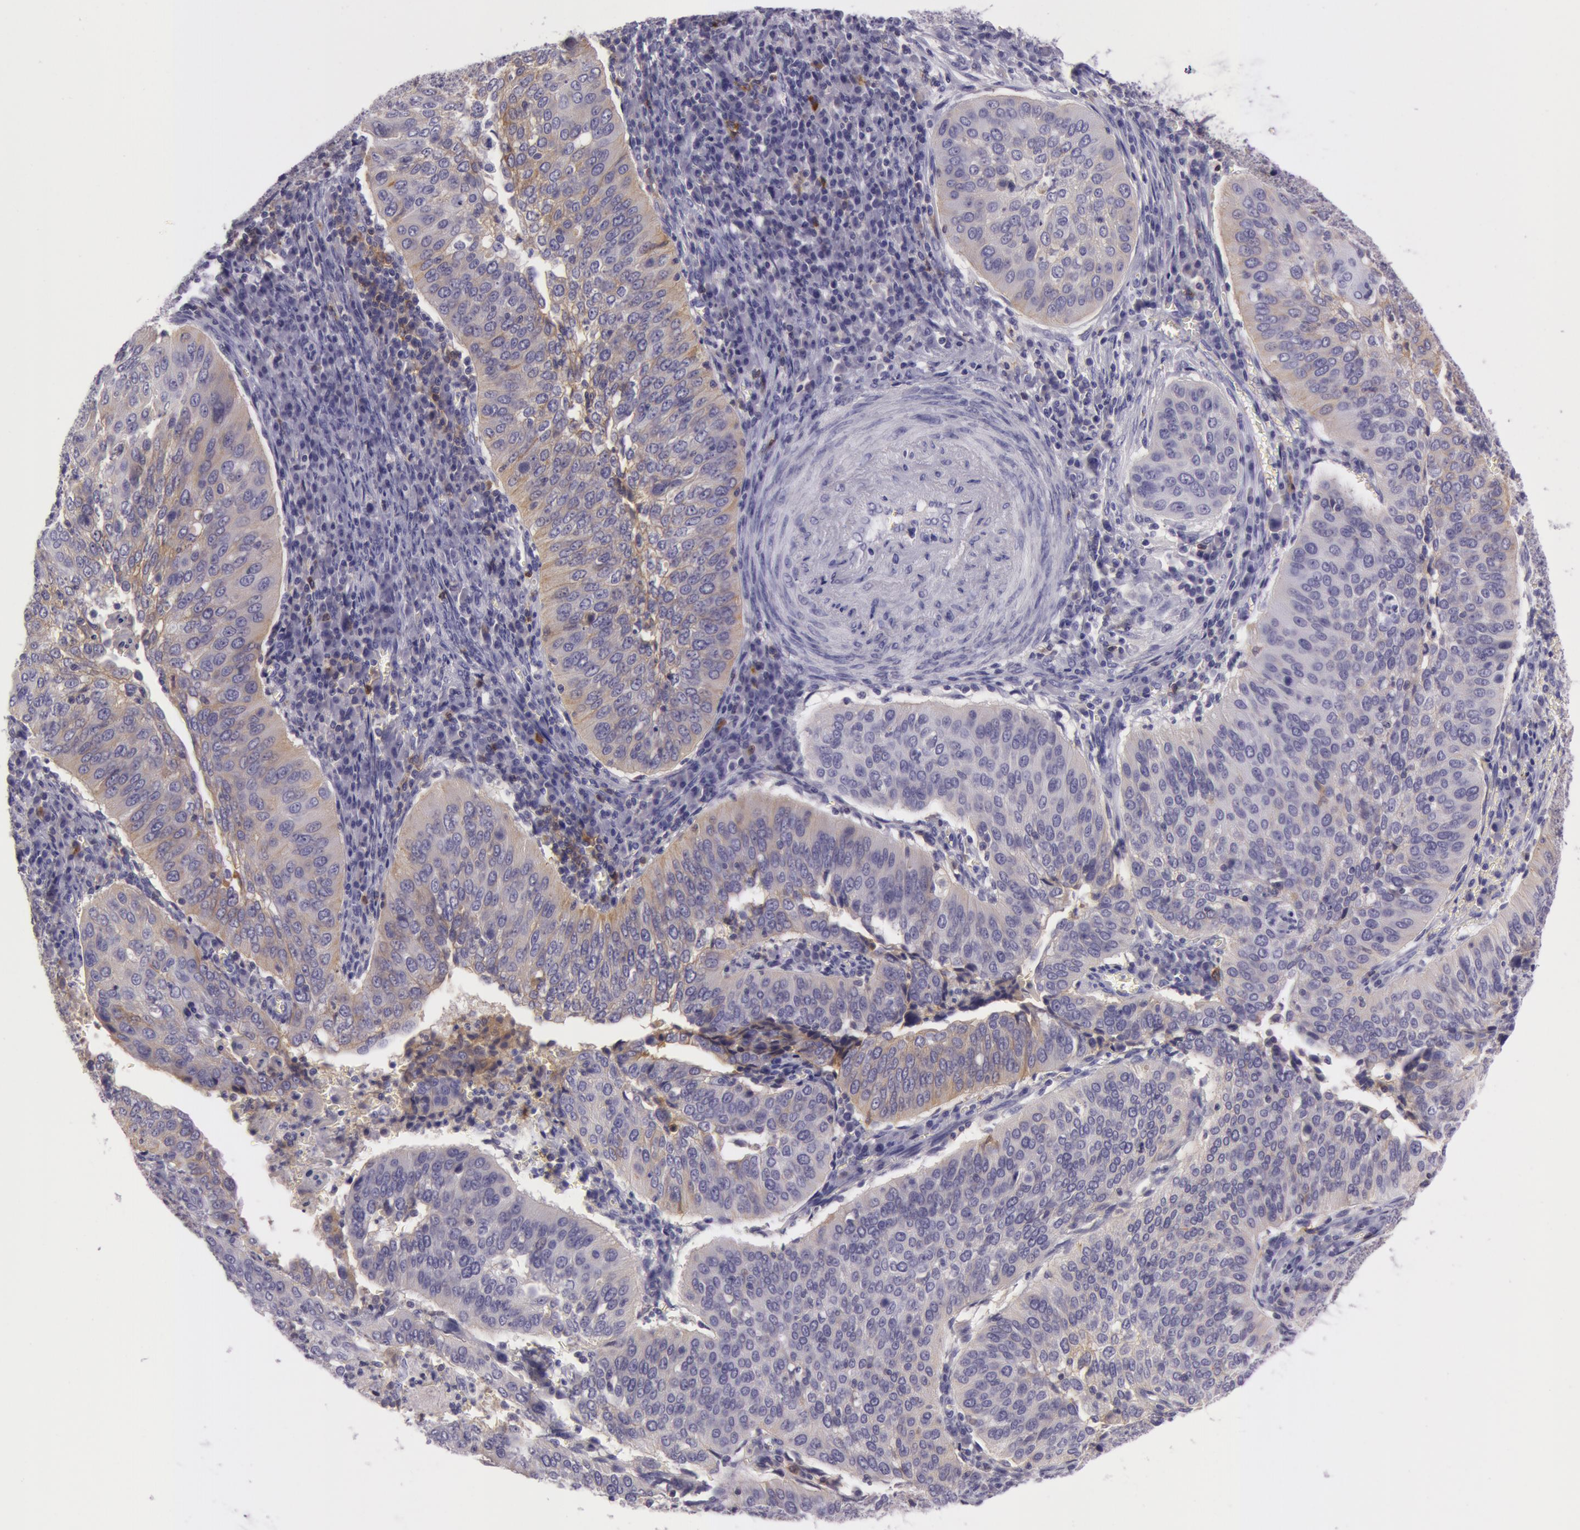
{"staining": {"intensity": "weak", "quantity": "25%-75%", "location": "cytoplasmic/membranous"}, "tissue": "cervical cancer", "cell_type": "Tumor cells", "image_type": "cancer", "snomed": [{"axis": "morphology", "description": "Squamous cell carcinoma, NOS"}, {"axis": "topography", "description": "Cervix"}], "caption": "The micrograph demonstrates staining of squamous cell carcinoma (cervical), revealing weak cytoplasmic/membranous protein positivity (brown color) within tumor cells. The protein of interest is stained brown, and the nuclei are stained in blue (DAB (3,3'-diaminobenzidine) IHC with brightfield microscopy, high magnification).", "gene": "LY75", "patient": {"sex": "female", "age": 39}}